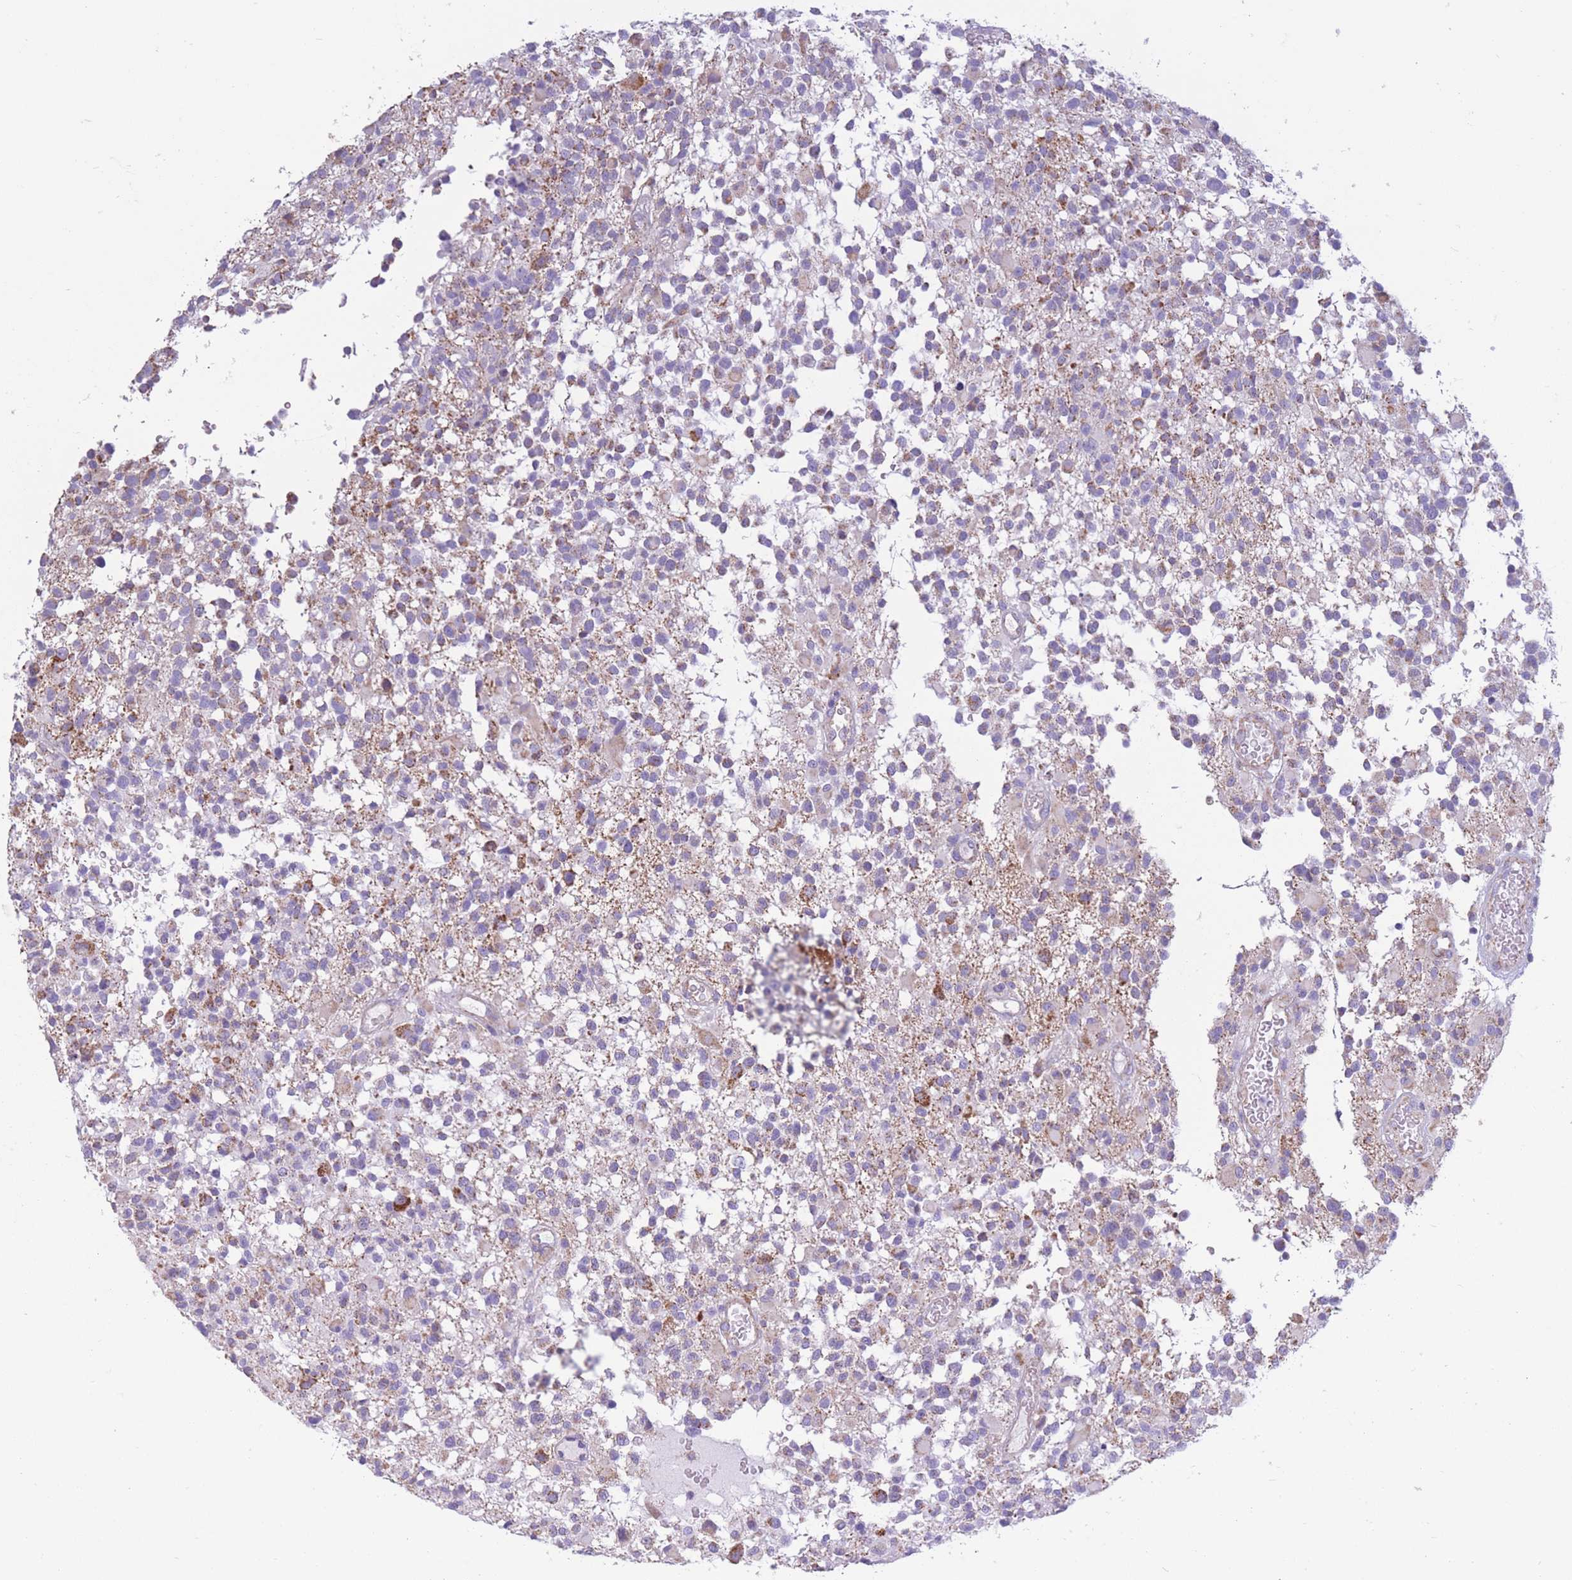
{"staining": {"intensity": "weak", "quantity": "25%-75%", "location": "cytoplasmic/membranous"}, "tissue": "glioma", "cell_type": "Tumor cells", "image_type": "cancer", "snomed": [{"axis": "morphology", "description": "Glioma, malignant, High grade"}, {"axis": "morphology", "description": "Glioblastoma, NOS"}, {"axis": "topography", "description": "Brain"}], "caption": "Malignant glioma (high-grade) stained with a brown dye displays weak cytoplasmic/membranous positive expression in approximately 25%-75% of tumor cells.", "gene": "PDHA1", "patient": {"sex": "male", "age": 60}}